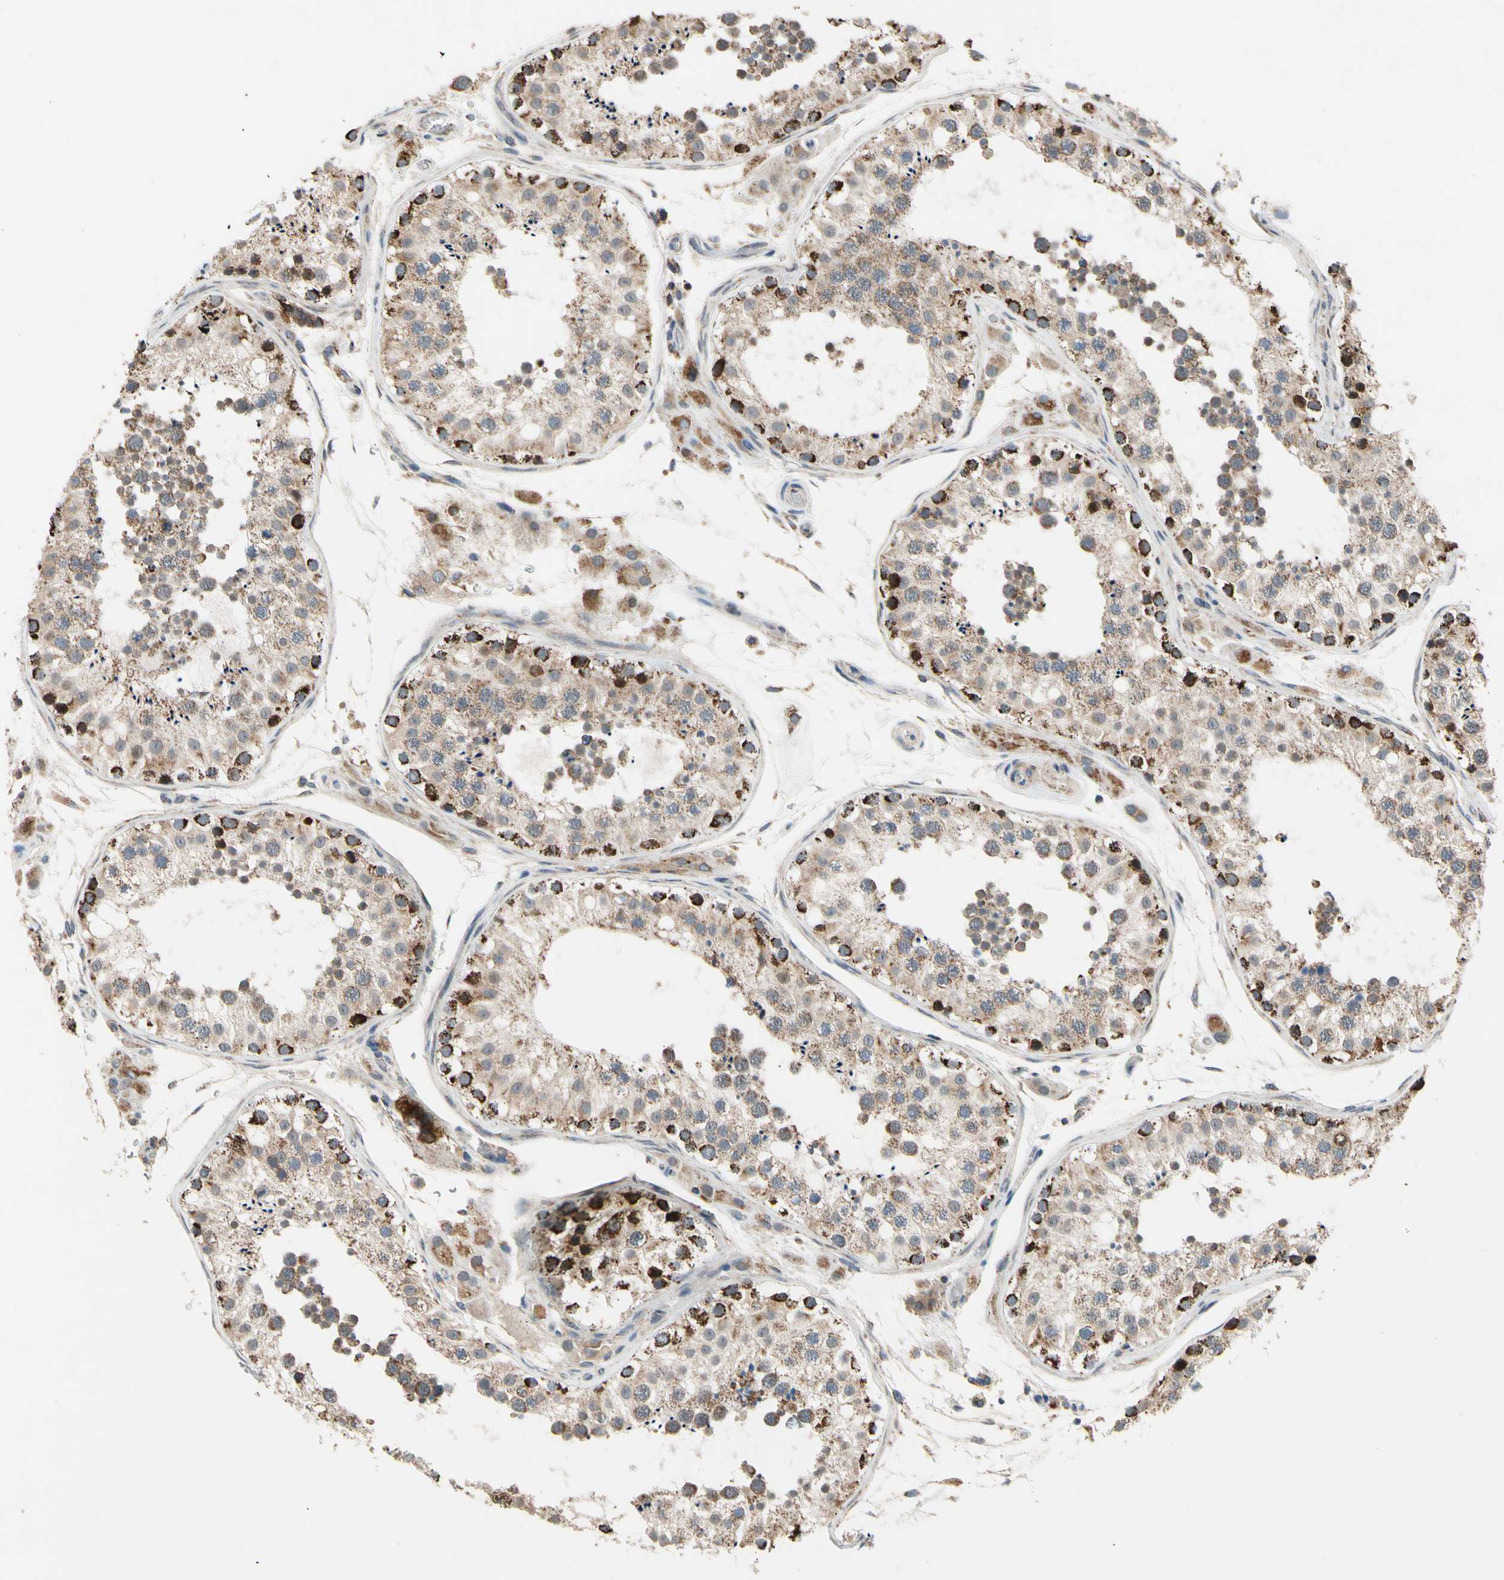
{"staining": {"intensity": "strong", "quantity": ">75%", "location": "cytoplasmic/membranous"}, "tissue": "testis", "cell_type": "Cells in seminiferous ducts", "image_type": "normal", "snomed": [{"axis": "morphology", "description": "Normal tissue, NOS"}, {"axis": "topography", "description": "Testis"}, {"axis": "topography", "description": "Epididymis"}], "caption": "Protein staining by IHC reveals strong cytoplasmic/membranous positivity in about >75% of cells in seminiferous ducts in normal testis. The staining is performed using DAB brown chromogen to label protein expression. The nuclei are counter-stained blue using hematoxylin.", "gene": "KHDC4", "patient": {"sex": "male", "age": 26}}